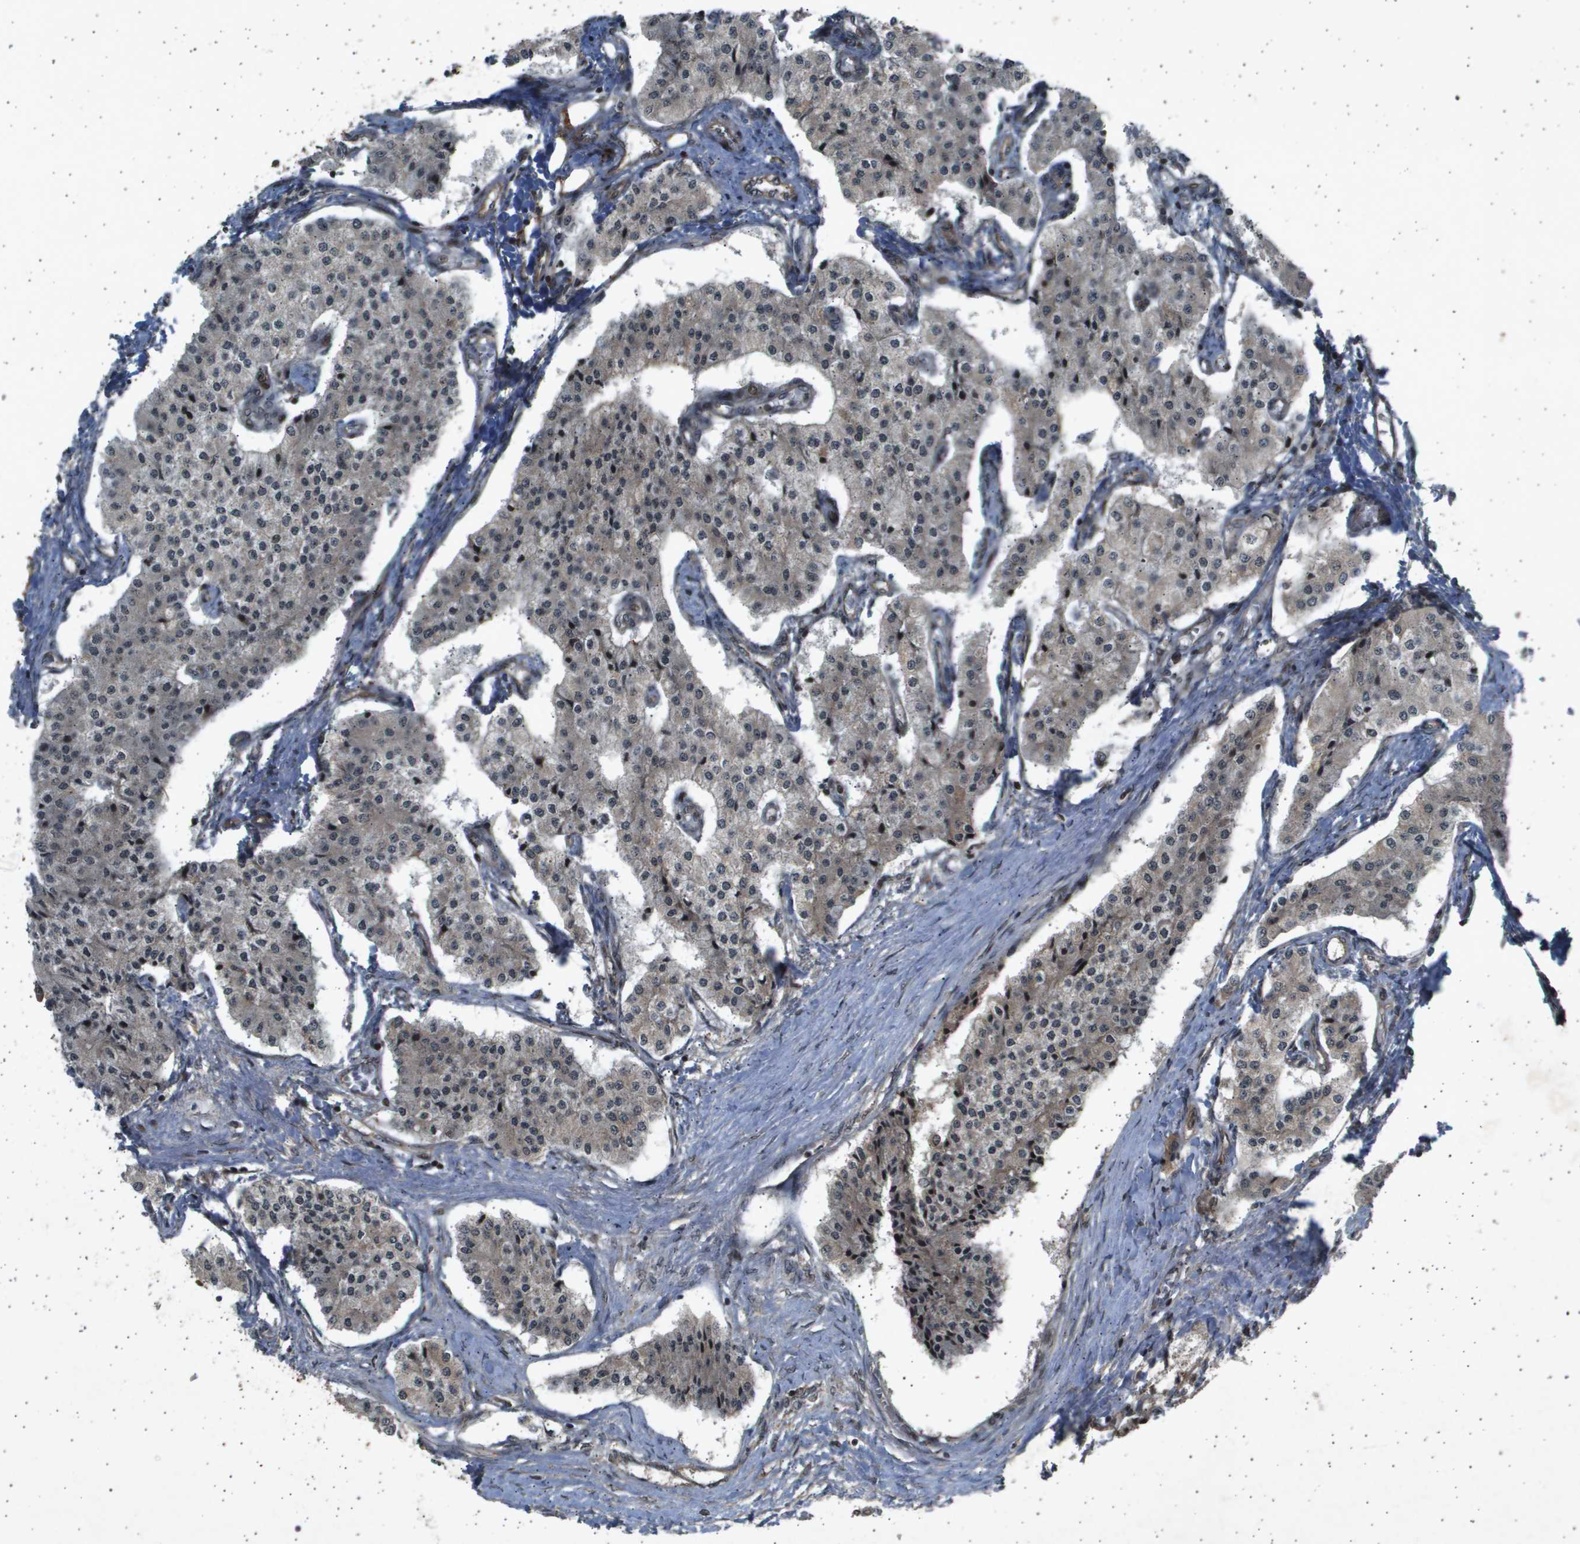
{"staining": {"intensity": "weak", "quantity": "25%-75%", "location": "cytoplasmic/membranous,nuclear"}, "tissue": "carcinoid", "cell_type": "Tumor cells", "image_type": "cancer", "snomed": [{"axis": "morphology", "description": "Carcinoid, malignant, NOS"}, {"axis": "topography", "description": "Colon"}], "caption": "Immunohistochemistry (IHC) micrograph of neoplastic tissue: human carcinoid (malignant) stained using IHC demonstrates low levels of weak protein expression localized specifically in the cytoplasmic/membranous and nuclear of tumor cells, appearing as a cytoplasmic/membranous and nuclear brown color.", "gene": "TNRC6A", "patient": {"sex": "female", "age": 52}}